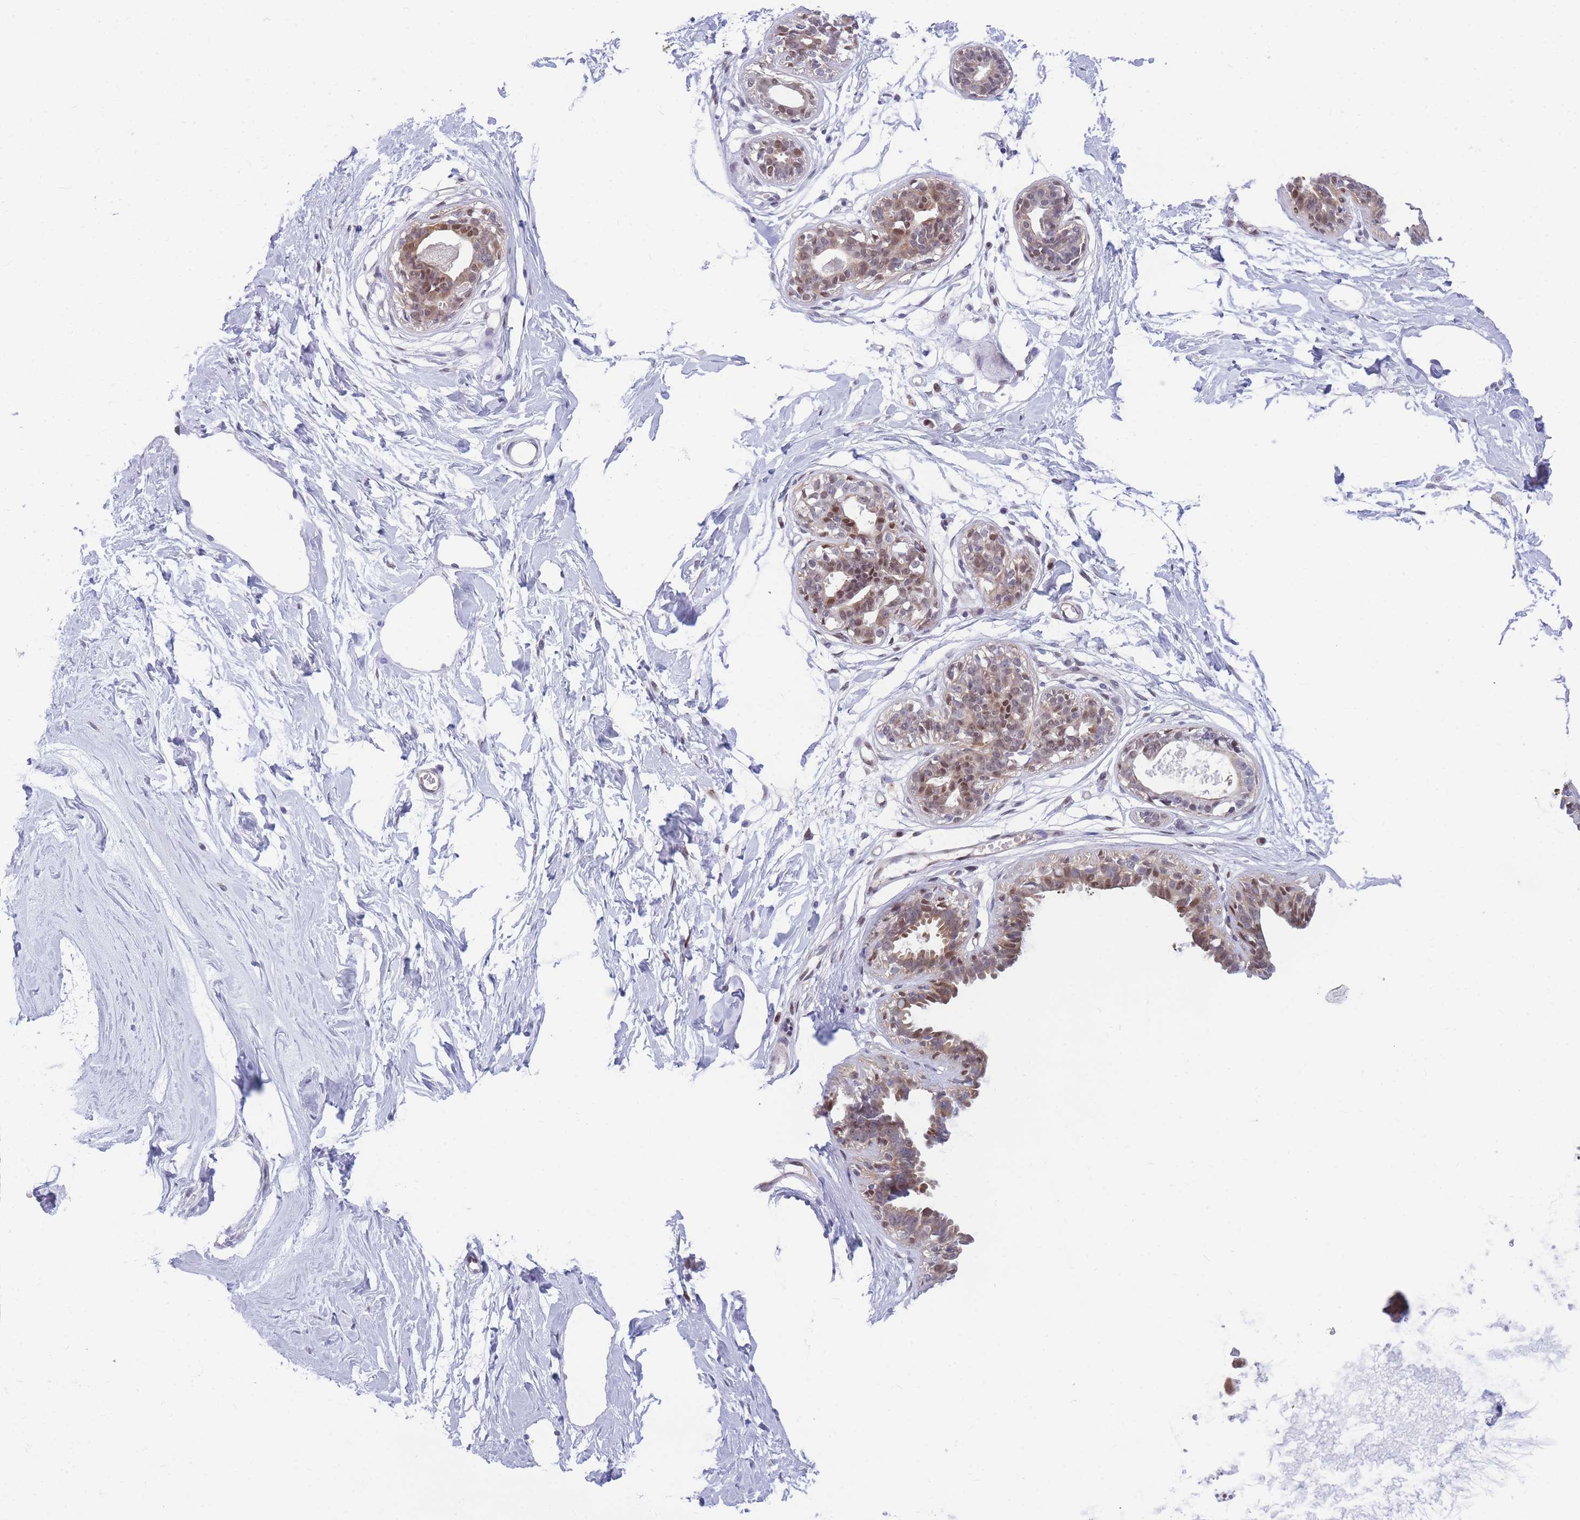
{"staining": {"intensity": "moderate", "quantity": "25%-75%", "location": "cytoplasmic/membranous,nuclear"}, "tissue": "breast", "cell_type": "Glandular cells", "image_type": "normal", "snomed": [{"axis": "morphology", "description": "Normal tissue, NOS"}, {"axis": "topography", "description": "Breast"}], "caption": "Unremarkable breast demonstrates moderate cytoplasmic/membranous,nuclear staining in about 25%-75% of glandular cells.", "gene": "CRACD", "patient": {"sex": "female", "age": 45}}